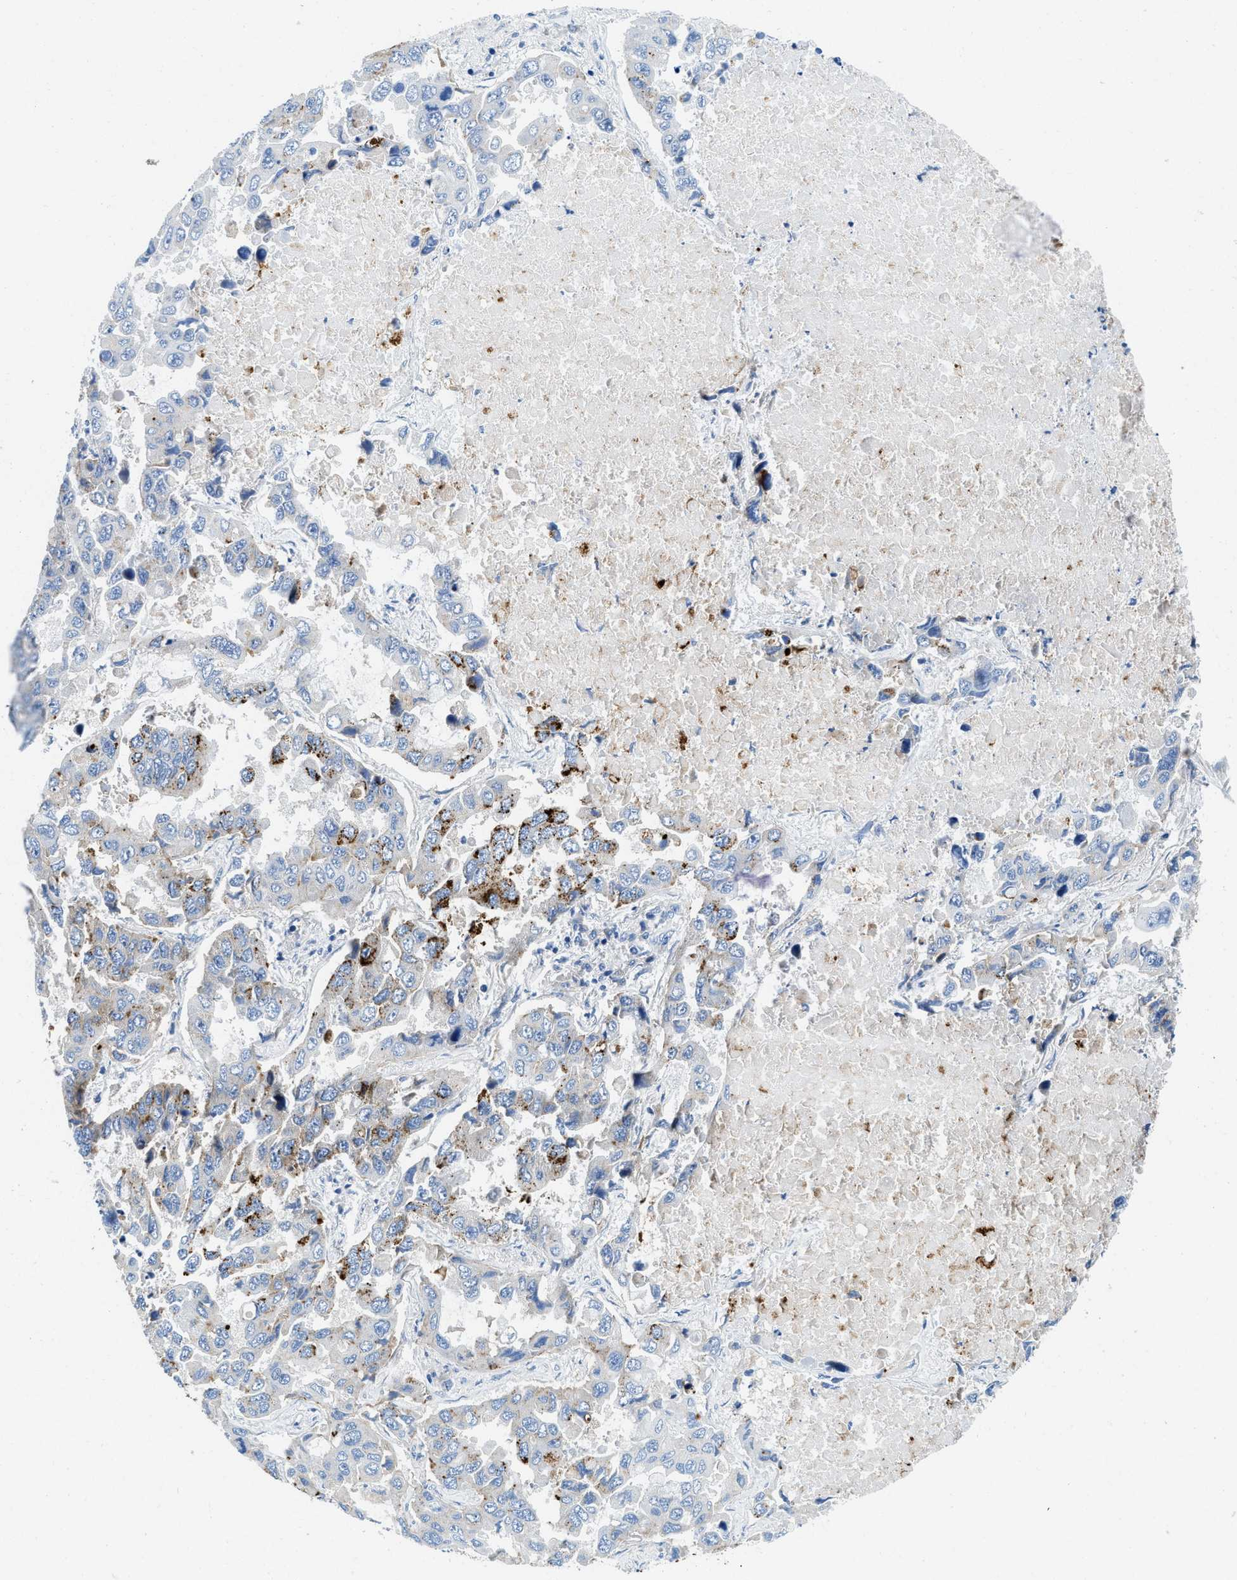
{"staining": {"intensity": "strong", "quantity": "25%-75%", "location": "cytoplasmic/membranous"}, "tissue": "lung cancer", "cell_type": "Tumor cells", "image_type": "cancer", "snomed": [{"axis": "morphology", "description": "Adenocarcinoma, NOS"}, {"axis": "topography", "description": "Lung"}], "caption": "Immunohistochemistry of human lung cancer displays high levels of strong cytoplasmic/membranous expression in about 25%-75% of tumor cells.", "gene": "TSPAN3", "patient": {"sex": "male", "age": 64}}